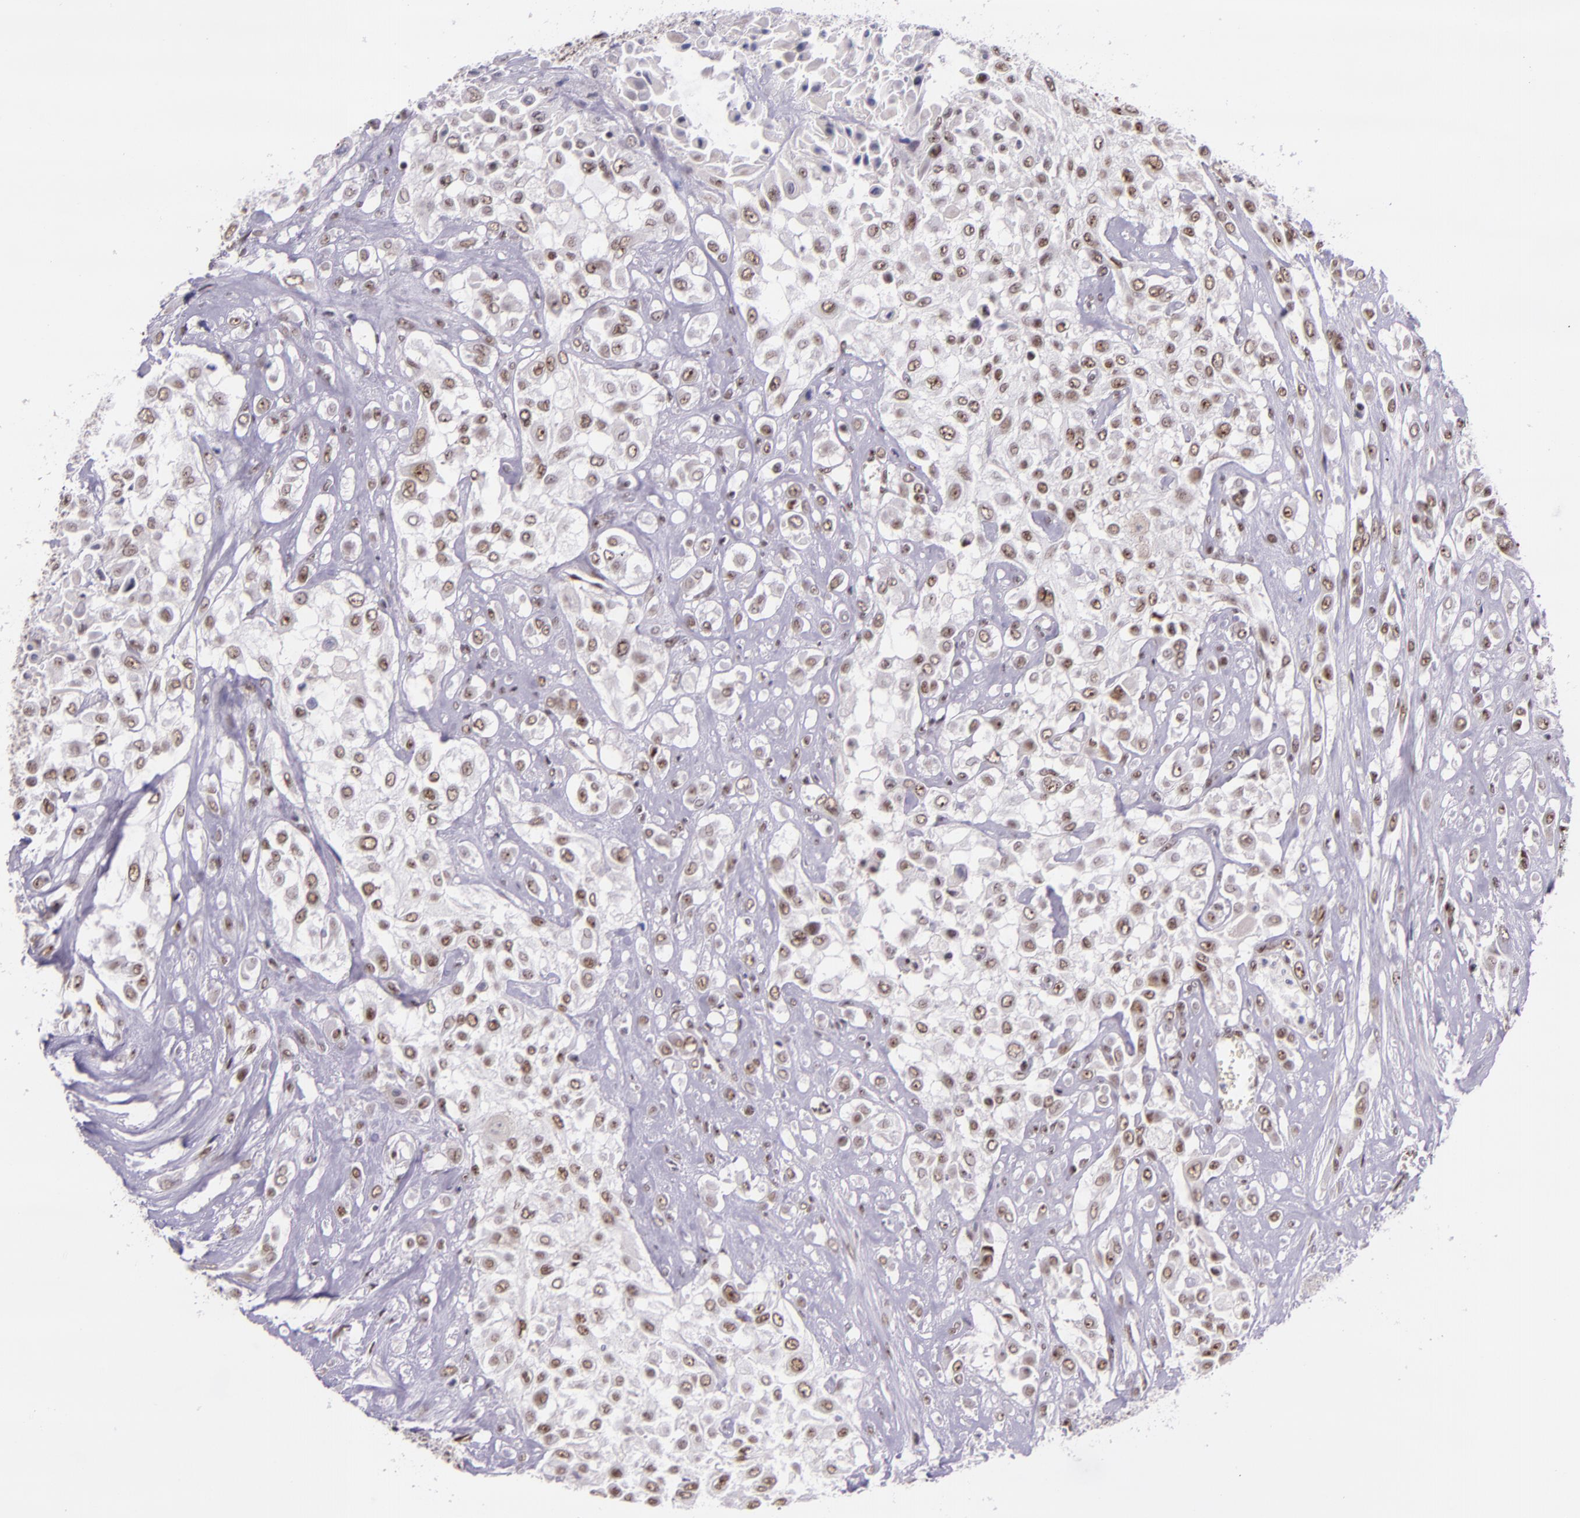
{"staining": {"intensity": "moderate", "quantity": "25%-75%", "location": "nuclear"}, "tissue": "urothelial cancer", "cell_type": "Tumor cells", "image_type": "cancer", "snomed": [{"axis": "morphology", "description": "Urothelial carcinoma, High grade"}, {"axis": "topography", "description": "Urinary bladder"}], "caption": "Immunohistochemistry (IHC) of human urothelial cancer shows medium levels of moderate nuclear staining in approximately 25%-75% of tumor cells.", "gene": "GPKOW", "patient": {"sex": "male", "age": 57}}